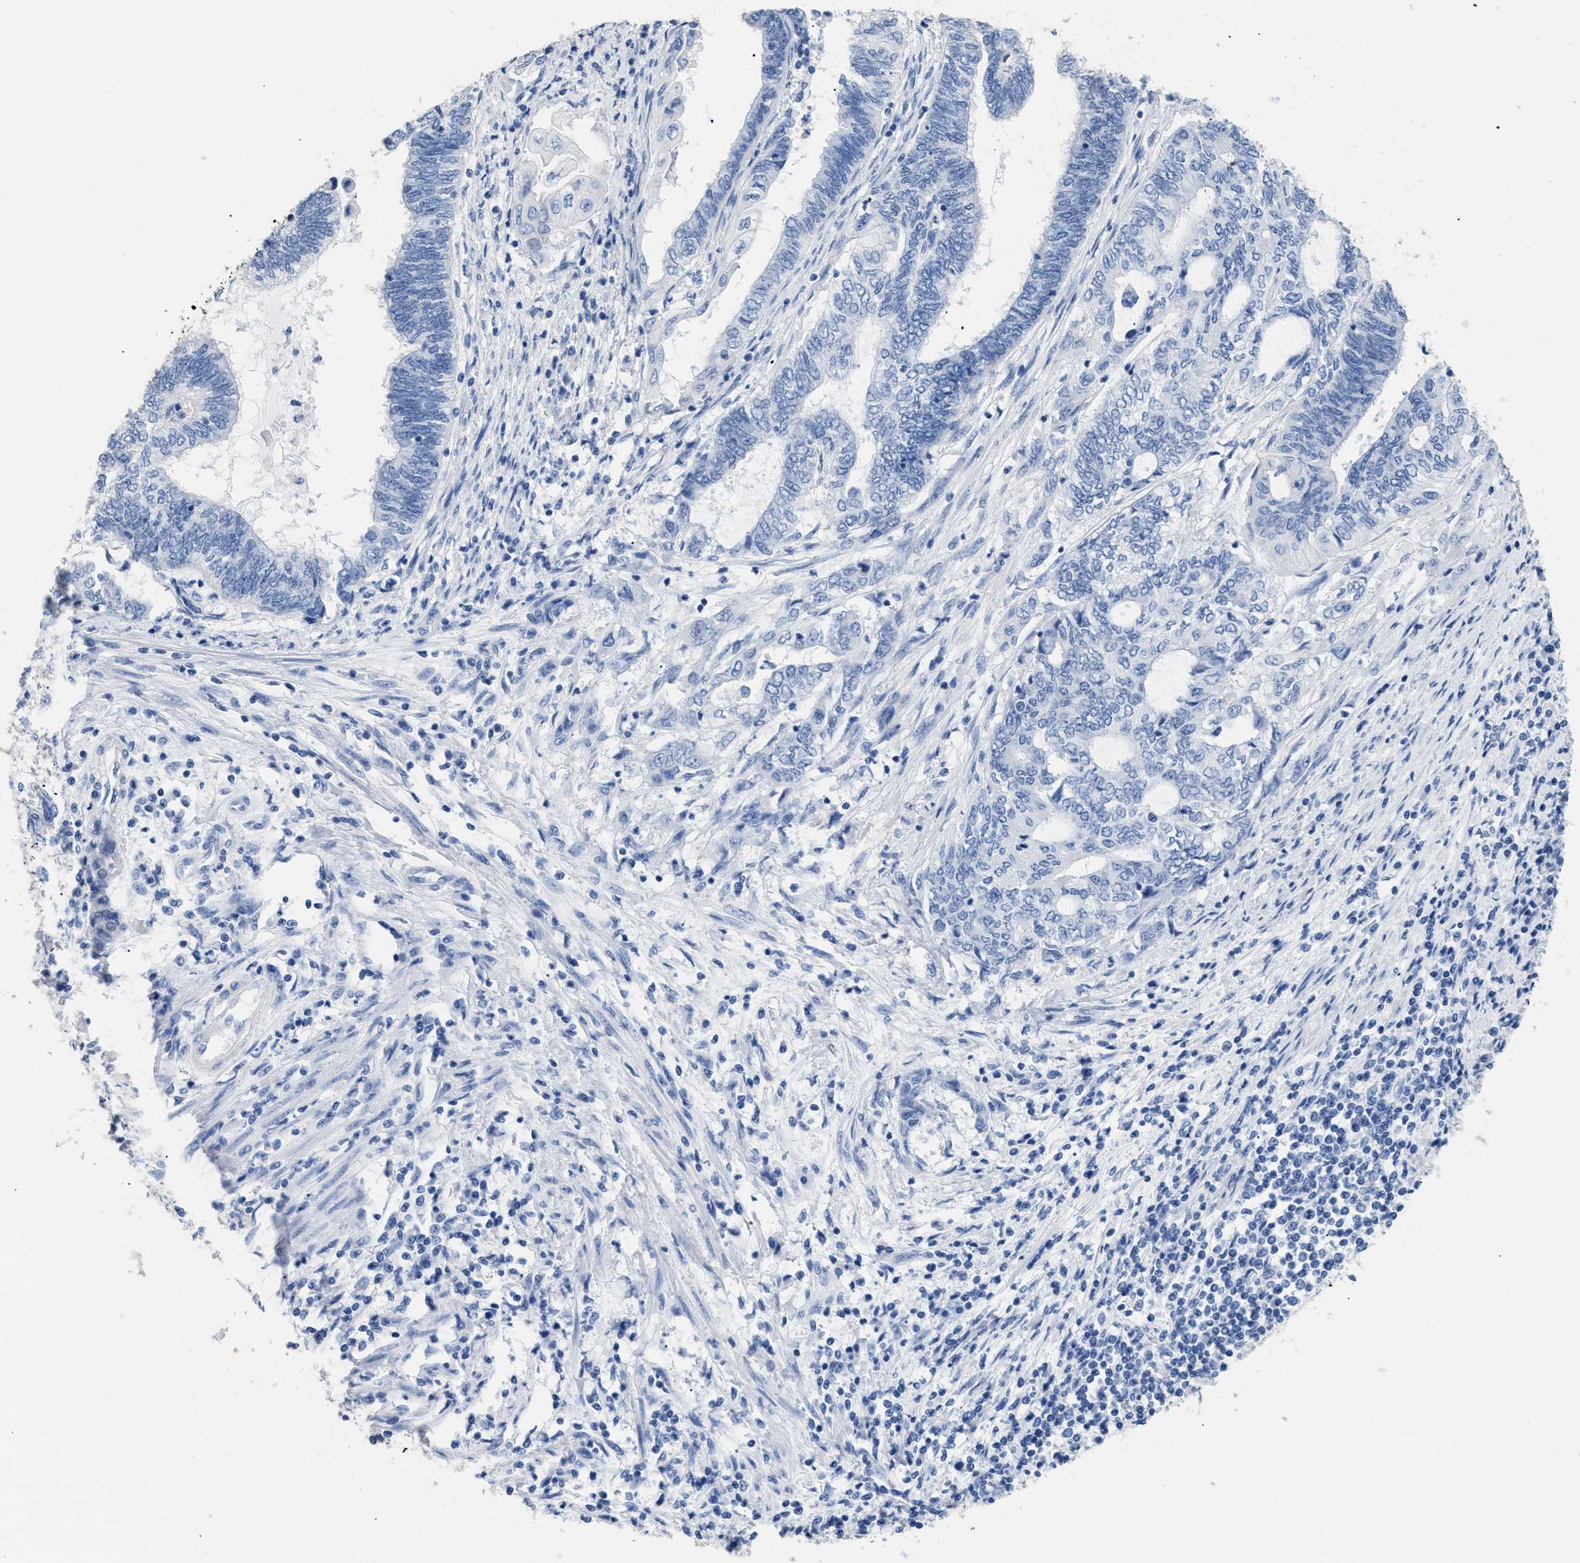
{"staining": {"intensity": "negative", "quantity": "none", "location": "none"}, "tissue": "endometrial cancer", "cell_type": "Tumor cells", "image_type": "cancer", "snomed": [{"axis": "morphology", "description": "Adenocarcinoma, NOS"}, {"axis": "topography", "description": "Uterus"}, {"axis": "topography", "description": "Endometrium"}], "caption": "Tumor cells show no significant positivity in adenocarcinoma (endometrial).", "gene": "DLC1", "patient": {"sex": "female", "age": 70}}